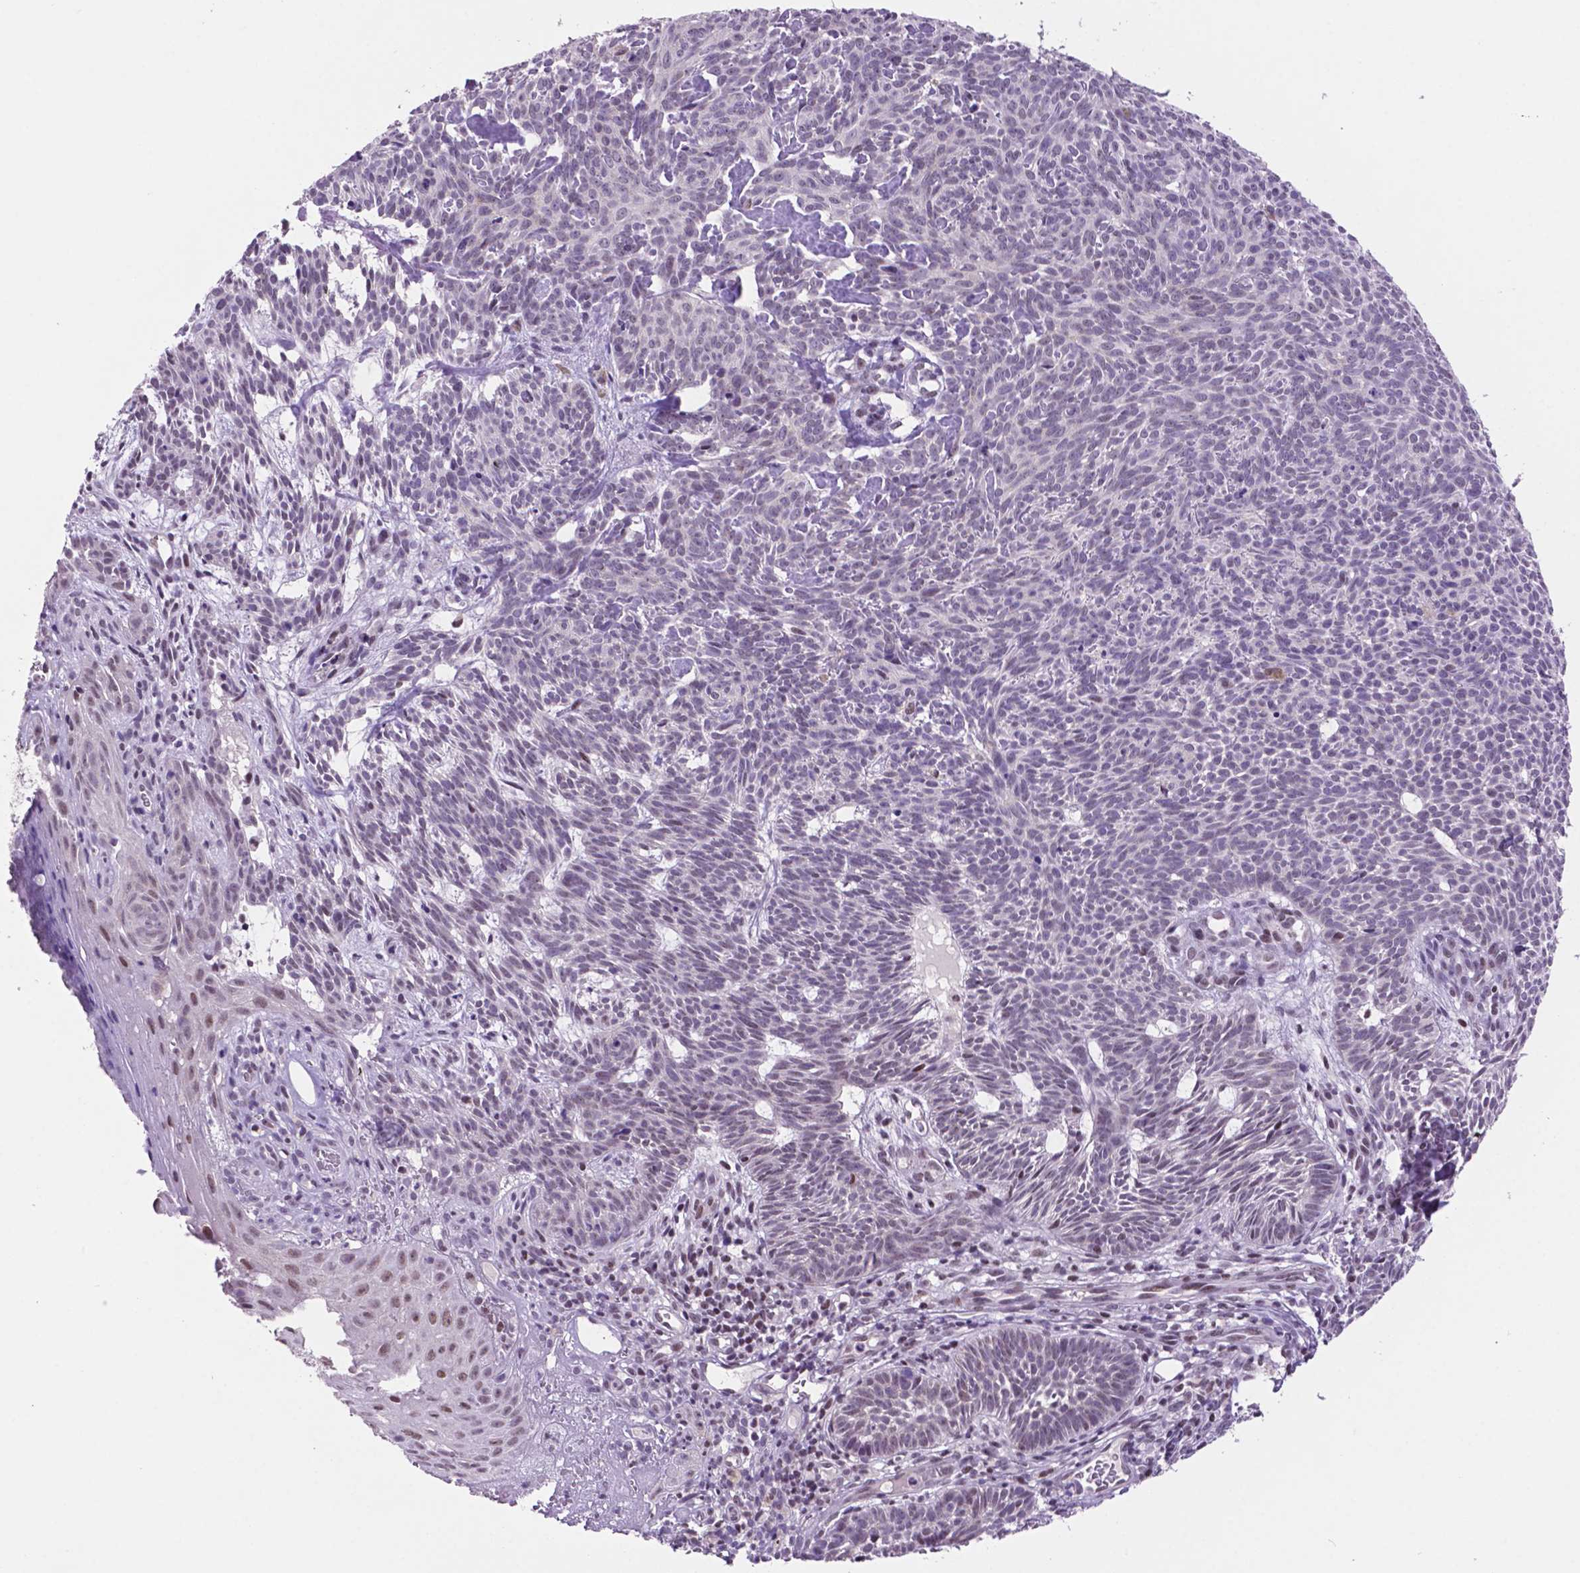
{"staining": {"intensity": "negative", "quantity": "none", "location": "none"}, "tissue": "skin cancer", "cell_type": "Tumor cells", "image_type": "cancer", "snomed": [{"axis": "morphology", "description": "Basal cell carcinoma"}, {"axis": "topography", "description": "Skin"}], "caption": "Immunohistochemistry (IHC) photomicrograph of neoplastic tissue: human skin basal cell carcinoma stained with DAB (3,3'-diaminobenzidine) reveals no significant protein staining in tumor cells.", "gene": "NCOR1", "patient": {"sex": "male", "age": 59}}